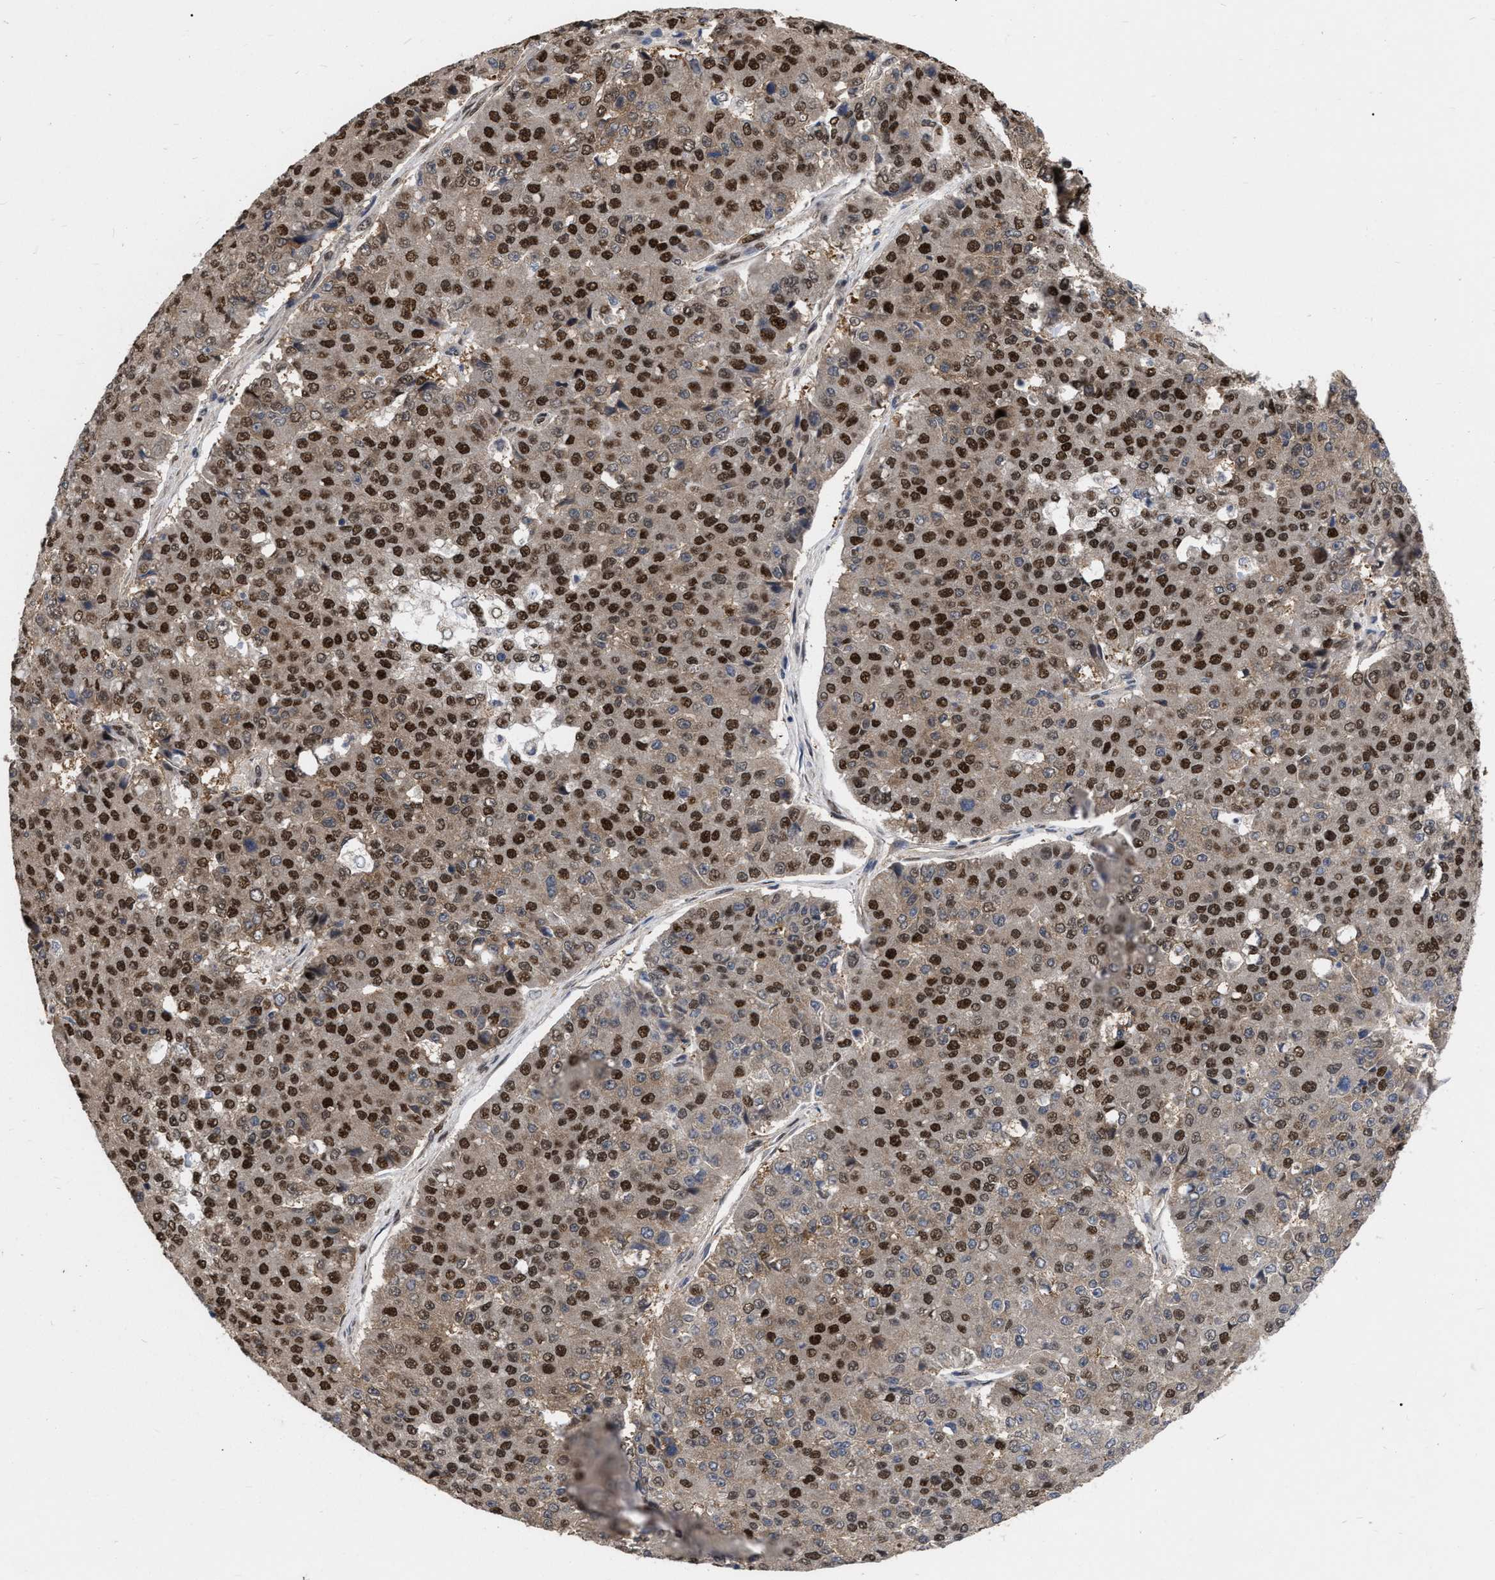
{"staining": {"intensity": "strong", "quantity": ">75%", "location": "cytoplasmic/membranous,nuclear"}, "tissue": "pancreatic cancer", "cell_type": "Tumor cells", "image_type": "cancer", "snomed": [{"axis": "morphology", "description": "Adenocarcinoma, NOS"}, {"axis": "topography", "description": "Pancreas"}], "caption": "IHC image of human adenocarcinoma (pancreatic) stained for a protein (brown), which displays high levels of strong cytoplasmic/membranous and nuclear staining in about >75% of tumor cells.", "gene": "MDM4", "patient": {"sex": "male", "age": 50}}